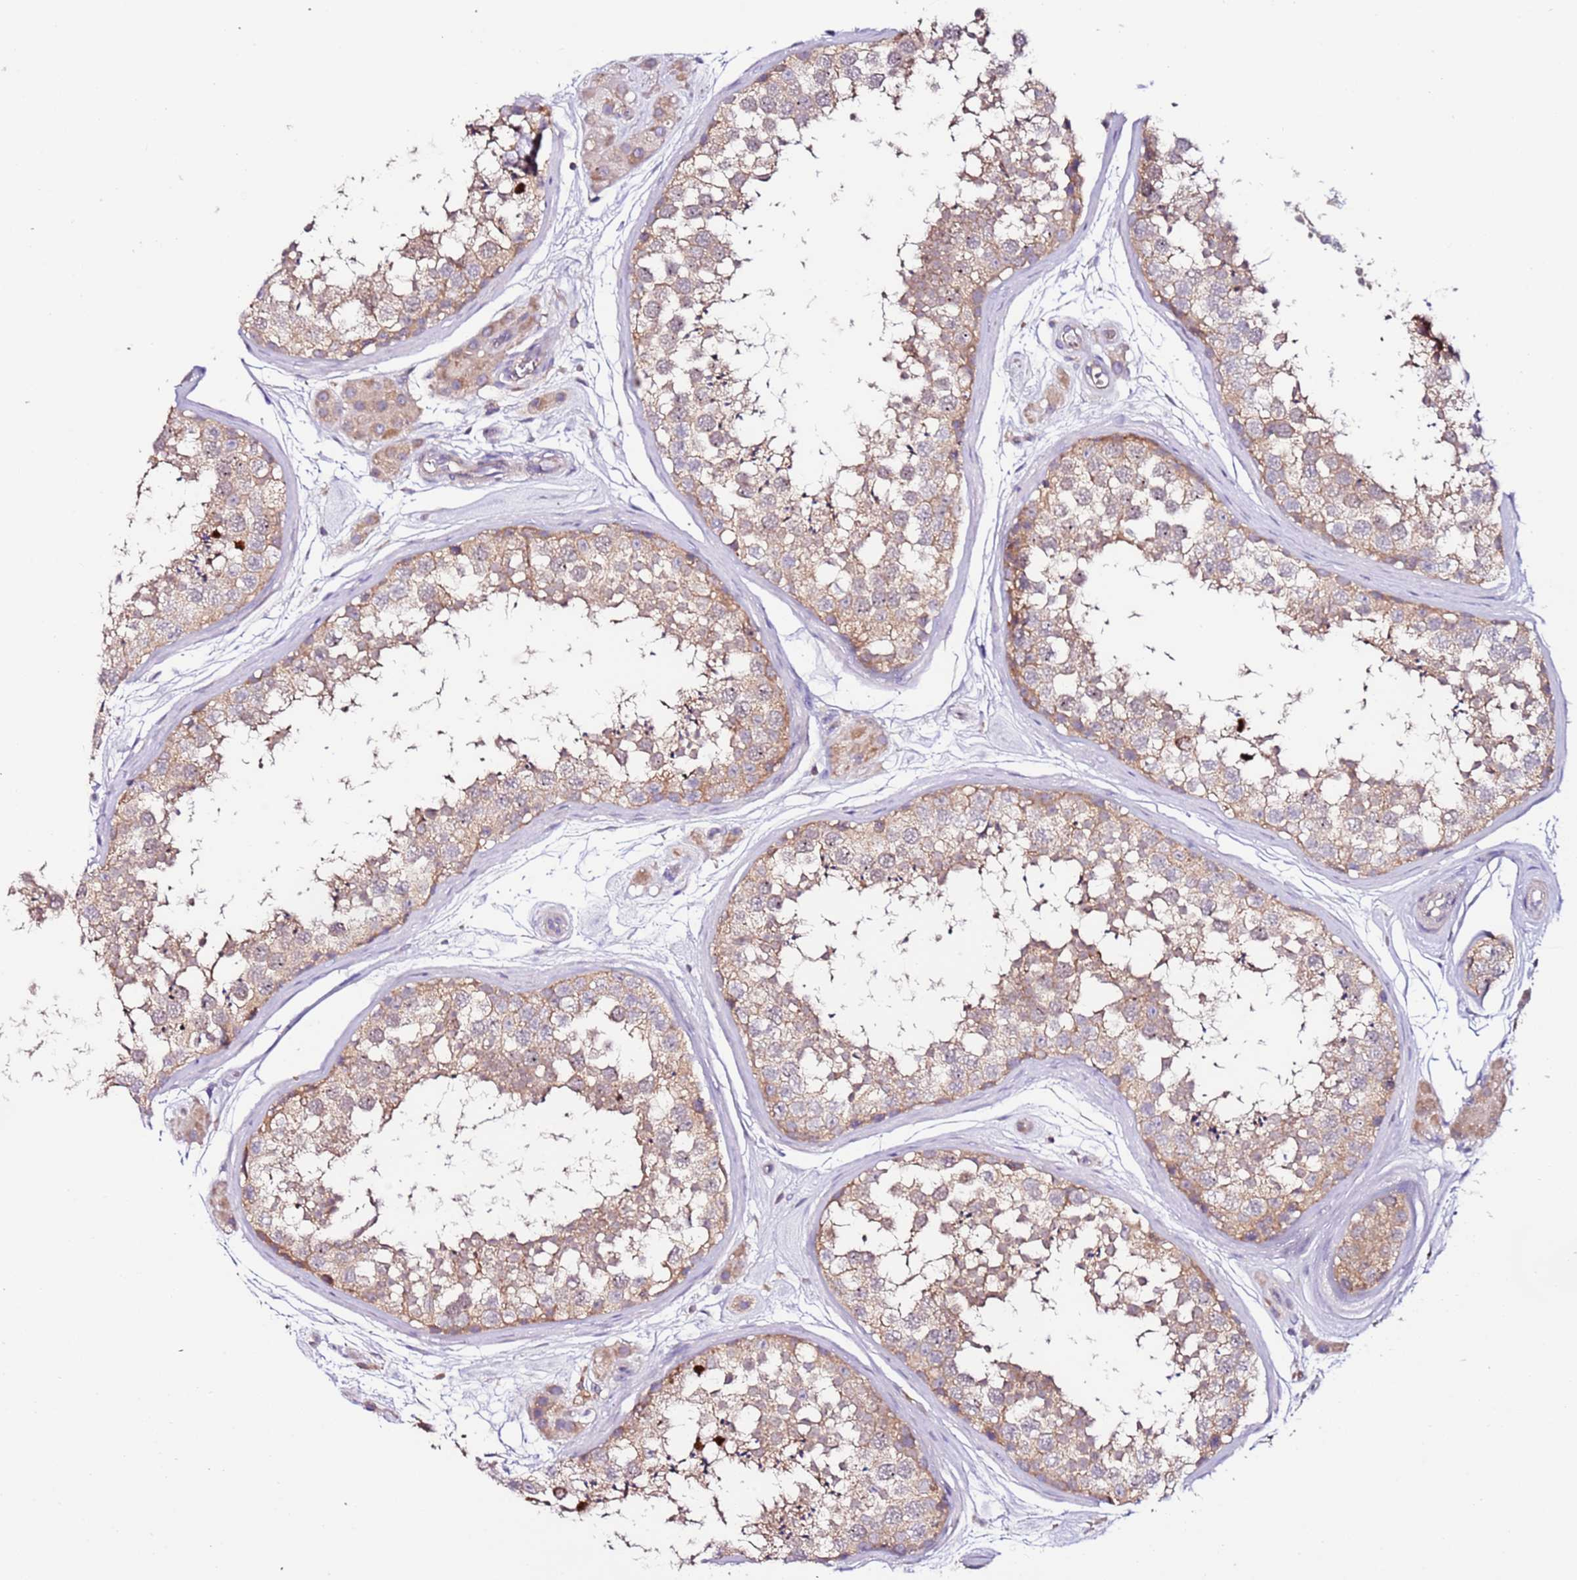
{"staining": {"intensity": "moderate", "quantity": ">75%", "location": "cytoplasmic/membranous"}, "tissue": "testis", "cell_type": "Cells in seminiferous ducts", "image_type": "normal", "snomed": [{"axis": "morphology", "description": "Normal tissue, NOS"}, {"axis": "topography", "description": "Testis"}], "caption": "An image of human testis stained for a protein reveals moderate cytoplasmic/membranous brown staining in cells in seminiferous ducts. (DAB (3,3'-diaminobenzidine) IHC with brightfield microscopy, high magnification).", "gene": "FLVCR1", "patient": {"sex": "male", "age": 56}}